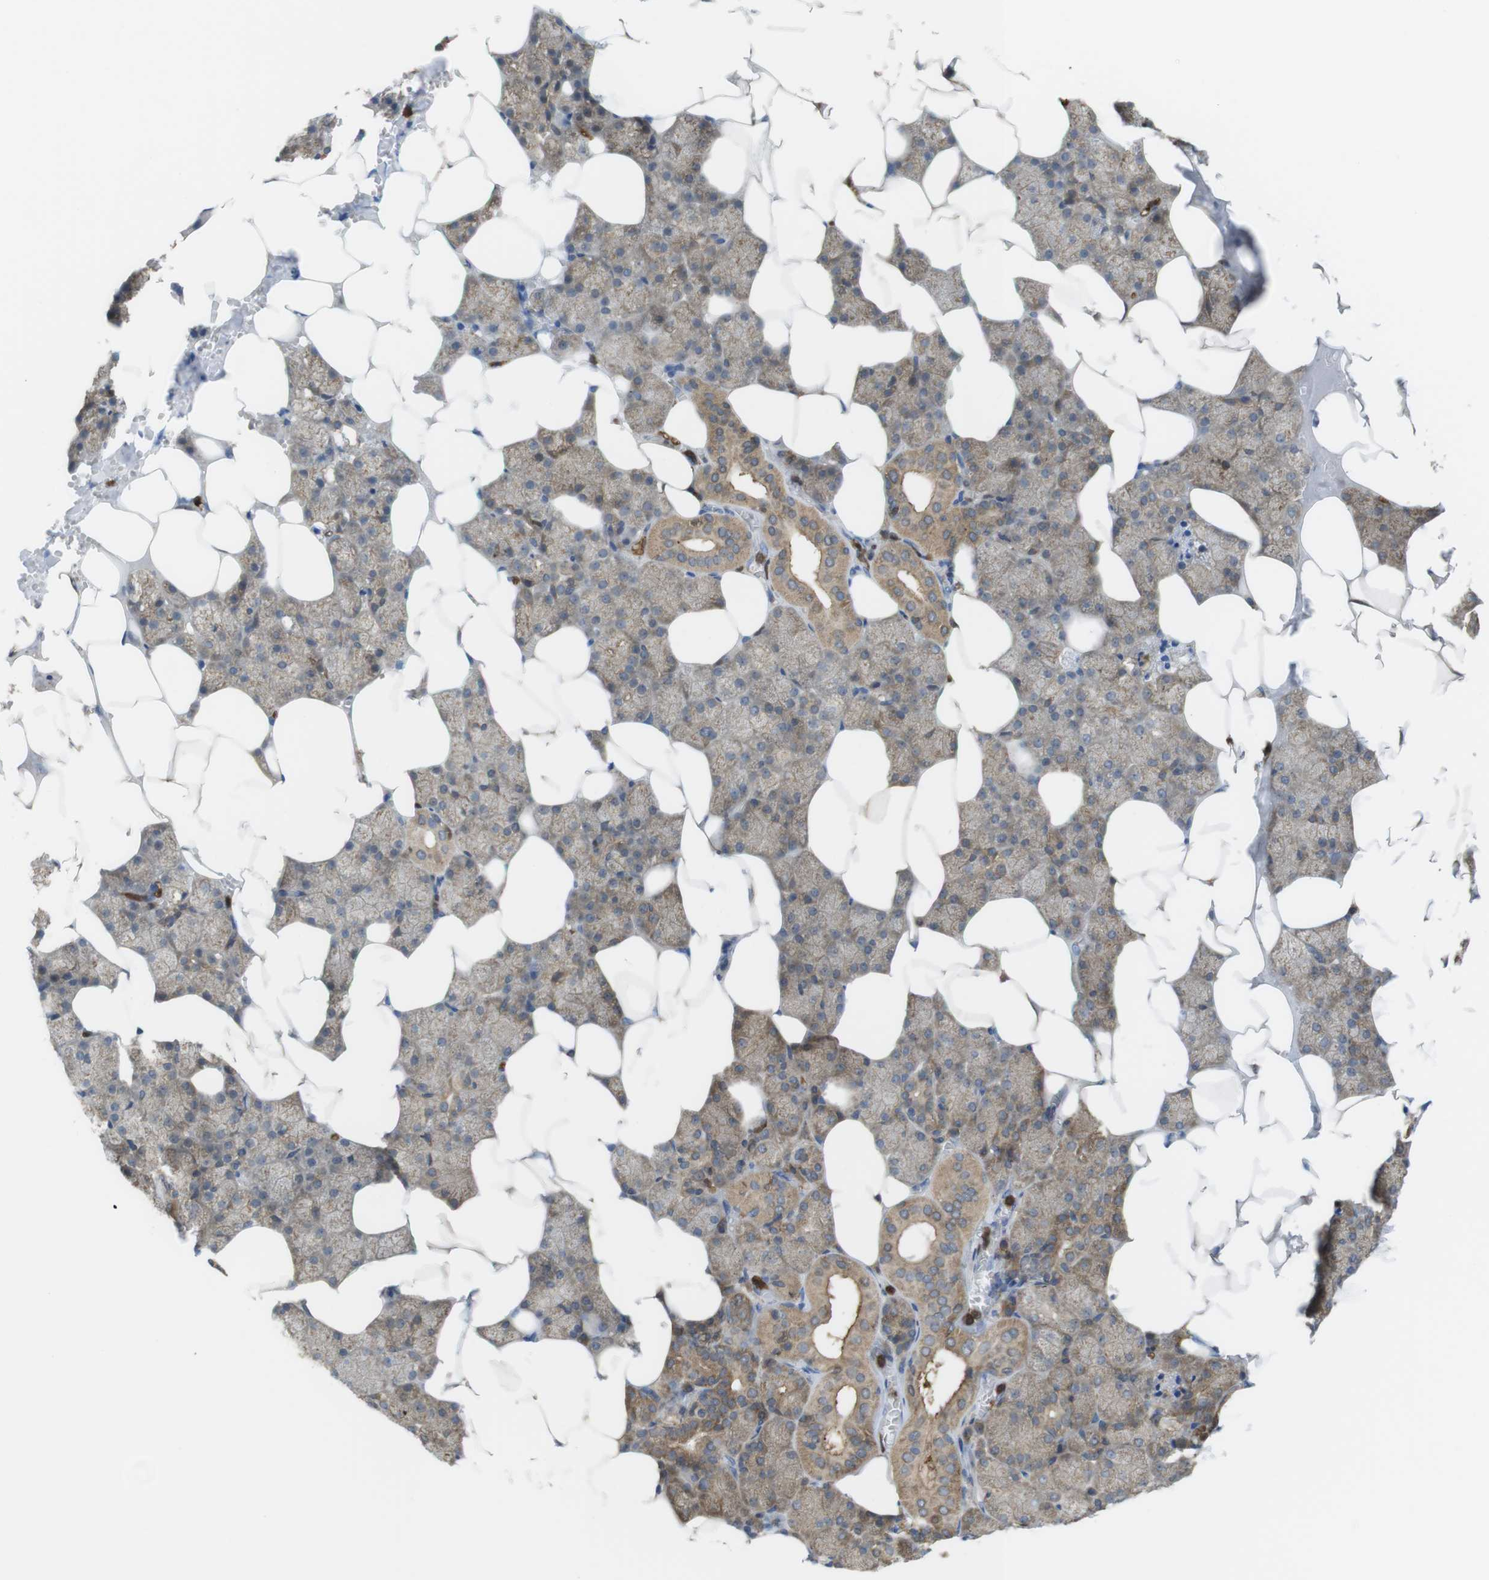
{"staining": {"intensity": "weak", "quantity": "25%-75%", "location": "cytoplasmic/membranous"}, "tissue": "salivary gland", "cell_type": "Glandular cells", "image_type": "normal", "snomed": [{"axis": "morphology", "description": "Normal tissue, NOS"}, {"axis": "topography", "description": "Salivary gland"}], "caption": "Salivary gland stained for a protein (brown) displays weak cytoplasmic/membranous positive expression in about 25%-75% of glandular cells.", "gene": "PRKCD", "patient": {"sex": "male", "age": 62}}